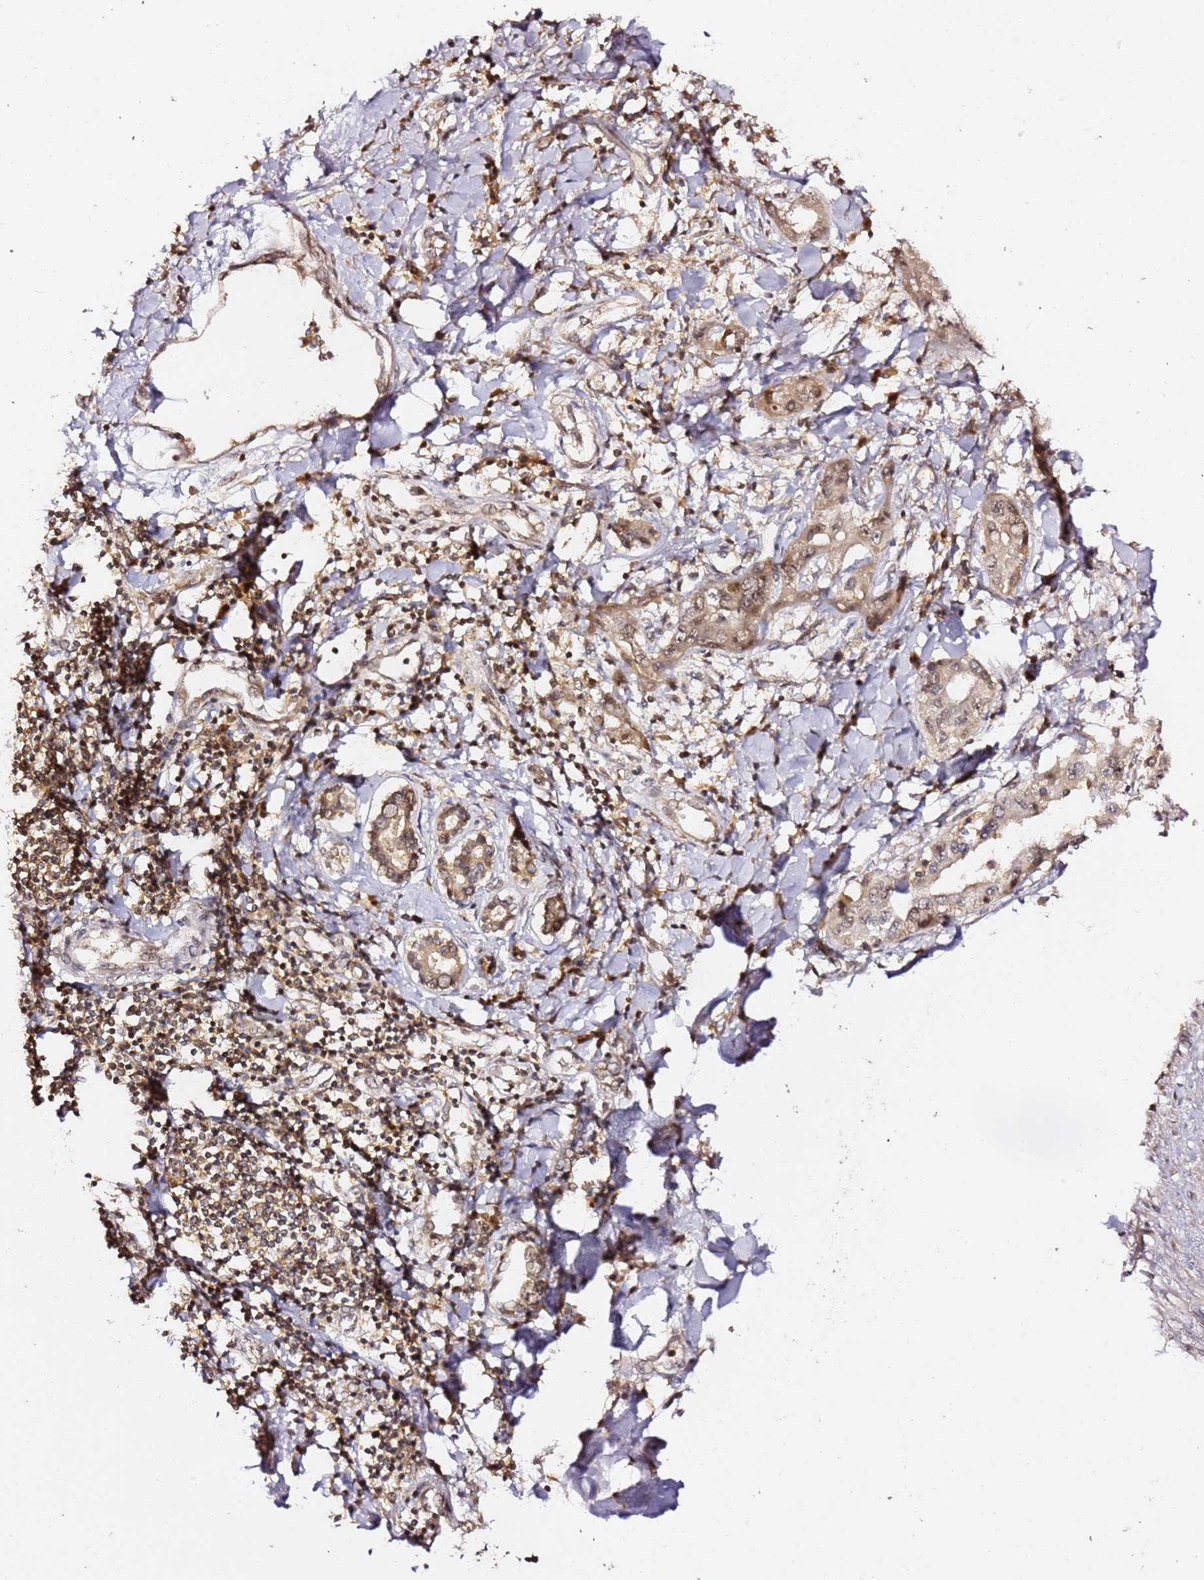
{"staining": {"intensity": "weak", "quantity": ">75%", "location": "cytoplasmic/membranous,nuclear"}, "tissue": "liver cancer", "cell_type": "Tumor cells", "image_type": "cancer", "snomed": [{"axis": "morphology", "description": "Cholangiocarcinoma"}, {"axis": "topography", "description": "Liver"}], "caption": "DAB immunohistochemical staining of liver cholangiocarcinoma displays weak cytoplasmic/membranous and nuclear protein staining in approximately >75% of tumor cells.", "gene": "OR5V1", "patient": {"sex": "male", "age": 59}}